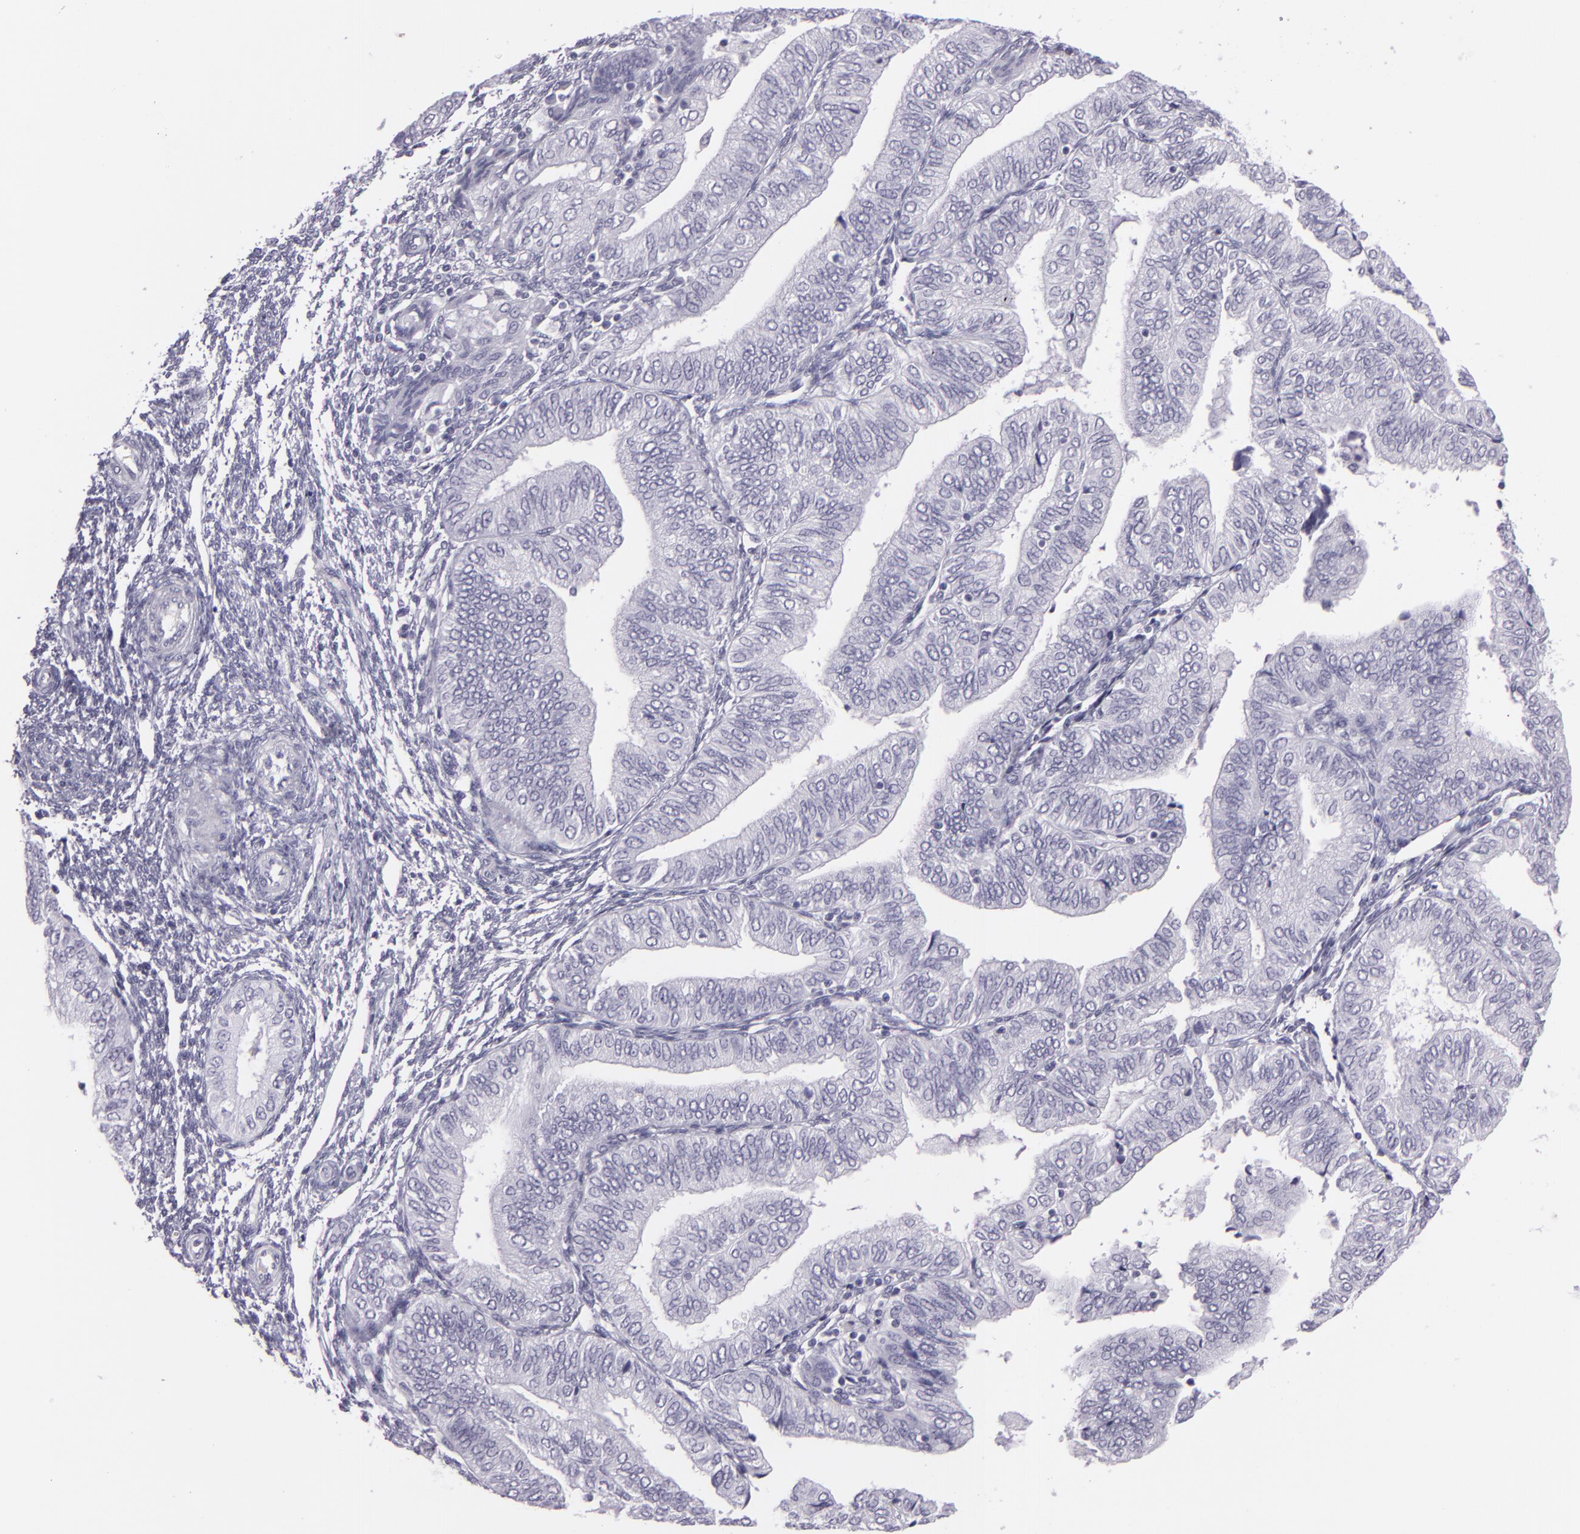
{"staining": {"intensity": "negative", "quantity": "none", "location": "none"}, "tissue": "endometrial cancer", "cell_type": "Tumor cells", "image_type": "cancer", "snomed": [{"axis": "morphology", "description": "Adenocarcinoma, NOS"}, {"axis": "topography", "description": "Endometrium"}], "caption": "DAB (3,3'-diaminobenzidine) immunohistochemical staining of human adenocarcinoma (endometrial) demonstrates no significant positivity in tumor cells. (Stains: DAB immunohistochemistry with hematoxylin counter stain, Microscopy: brightfield microscopy at high magnification).", "gene": "MCM3", "patient": {"sex": "female", "age": 51}}